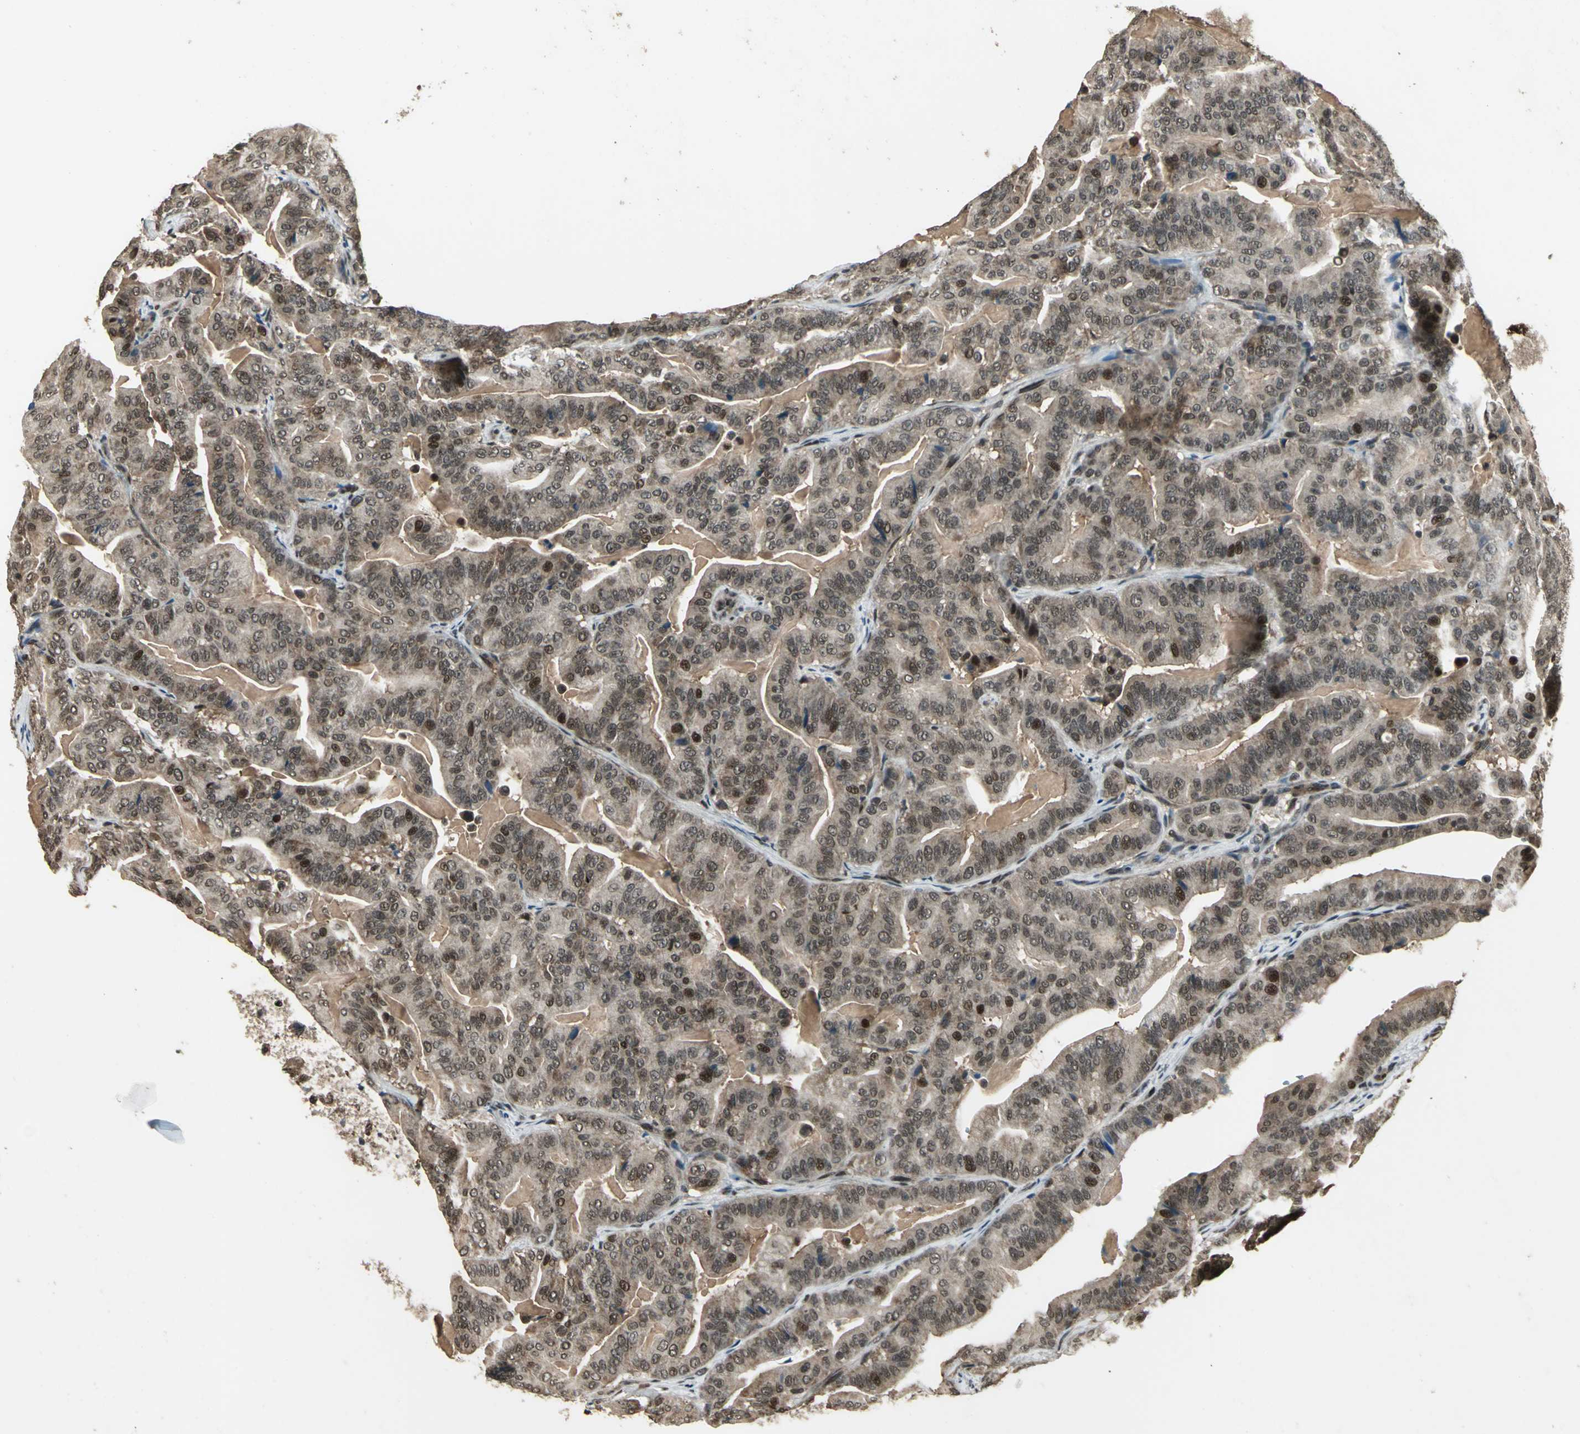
{"staining": {"intensity": "weak", "quantity": ">75%", "location": "cytoplasmic/membranous,nuclear"}, "tissue": "pancreatic cancer", "cell_type": "Tumor cells", "image_type": "cancer", "snomed": [{"axis": "morphology", "description": "Adenocarcinoma, NOS"}, {"axis": "topography", "description": "Pancreas"}], "caption": "Pancreatic cancer stained with a brown dye exhibits weak cytoplasmic/membranous and nuclear positive positivity in about >75% of tumor cells.", "gene": "PSMC3", "patient": {"sex": "male", "age": 63}}